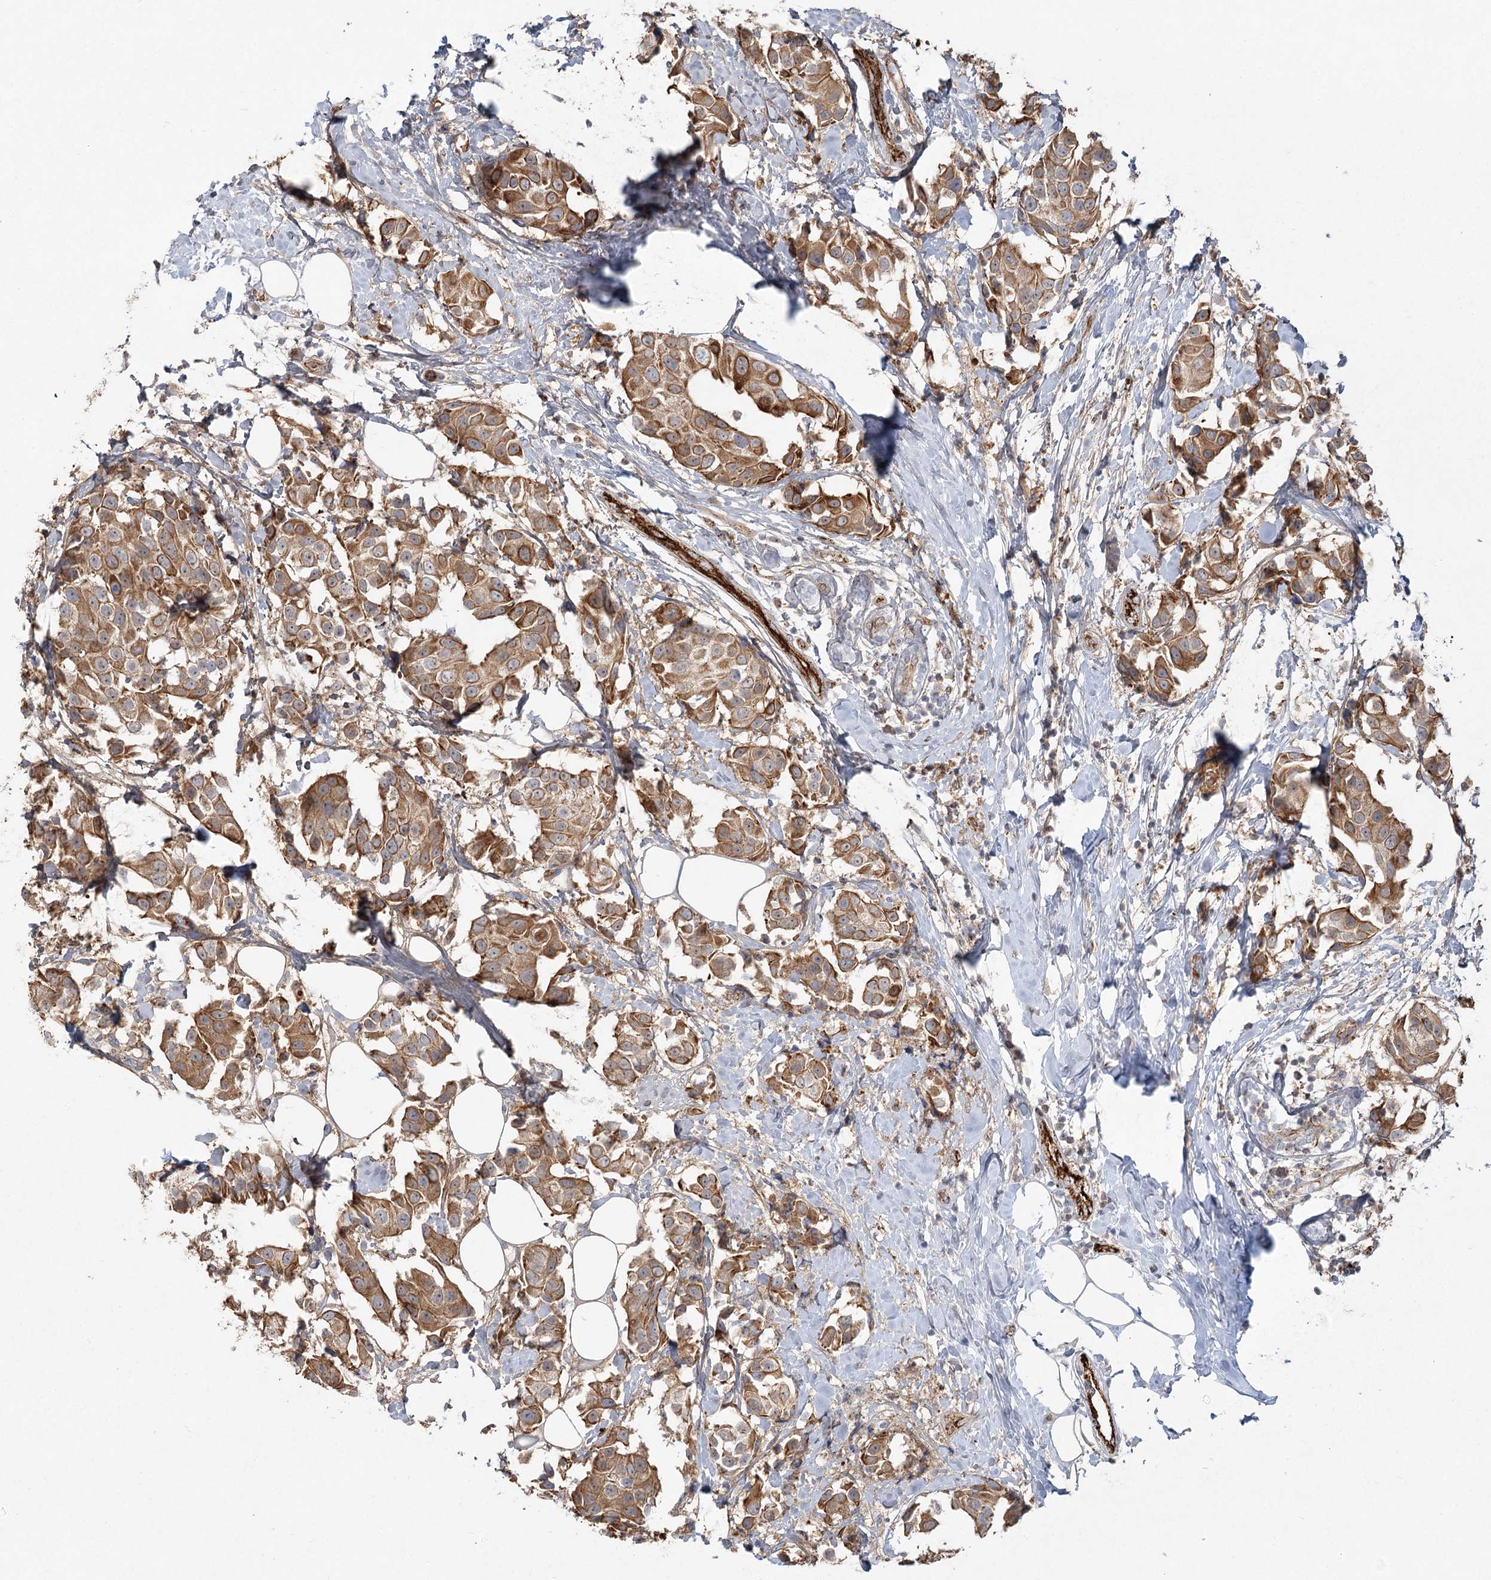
{"staining": {"intensity": "moderate", "quantity": ">75%", "location": "cytoplasmic/membranous"}, "tissue": "breast cancer", "cell_type": "Tumor cells", "image_type": "cancer", "snomed": [{"axis": "morphology", "description": "Normal tissue, NOS"}, {"axis": "morphology", "description": "Duct carcinoma"}, {"axis": "topography", "description": "Breast"}], "caption": "A histopathology image of breast cancer (intraductal carcinoma) stained for a protein displays moderate cytoplasmic/membranous brown staining in tumor cells.", "gene": "KBTBD4", "patient": {"sex": "female", "age": 39}}